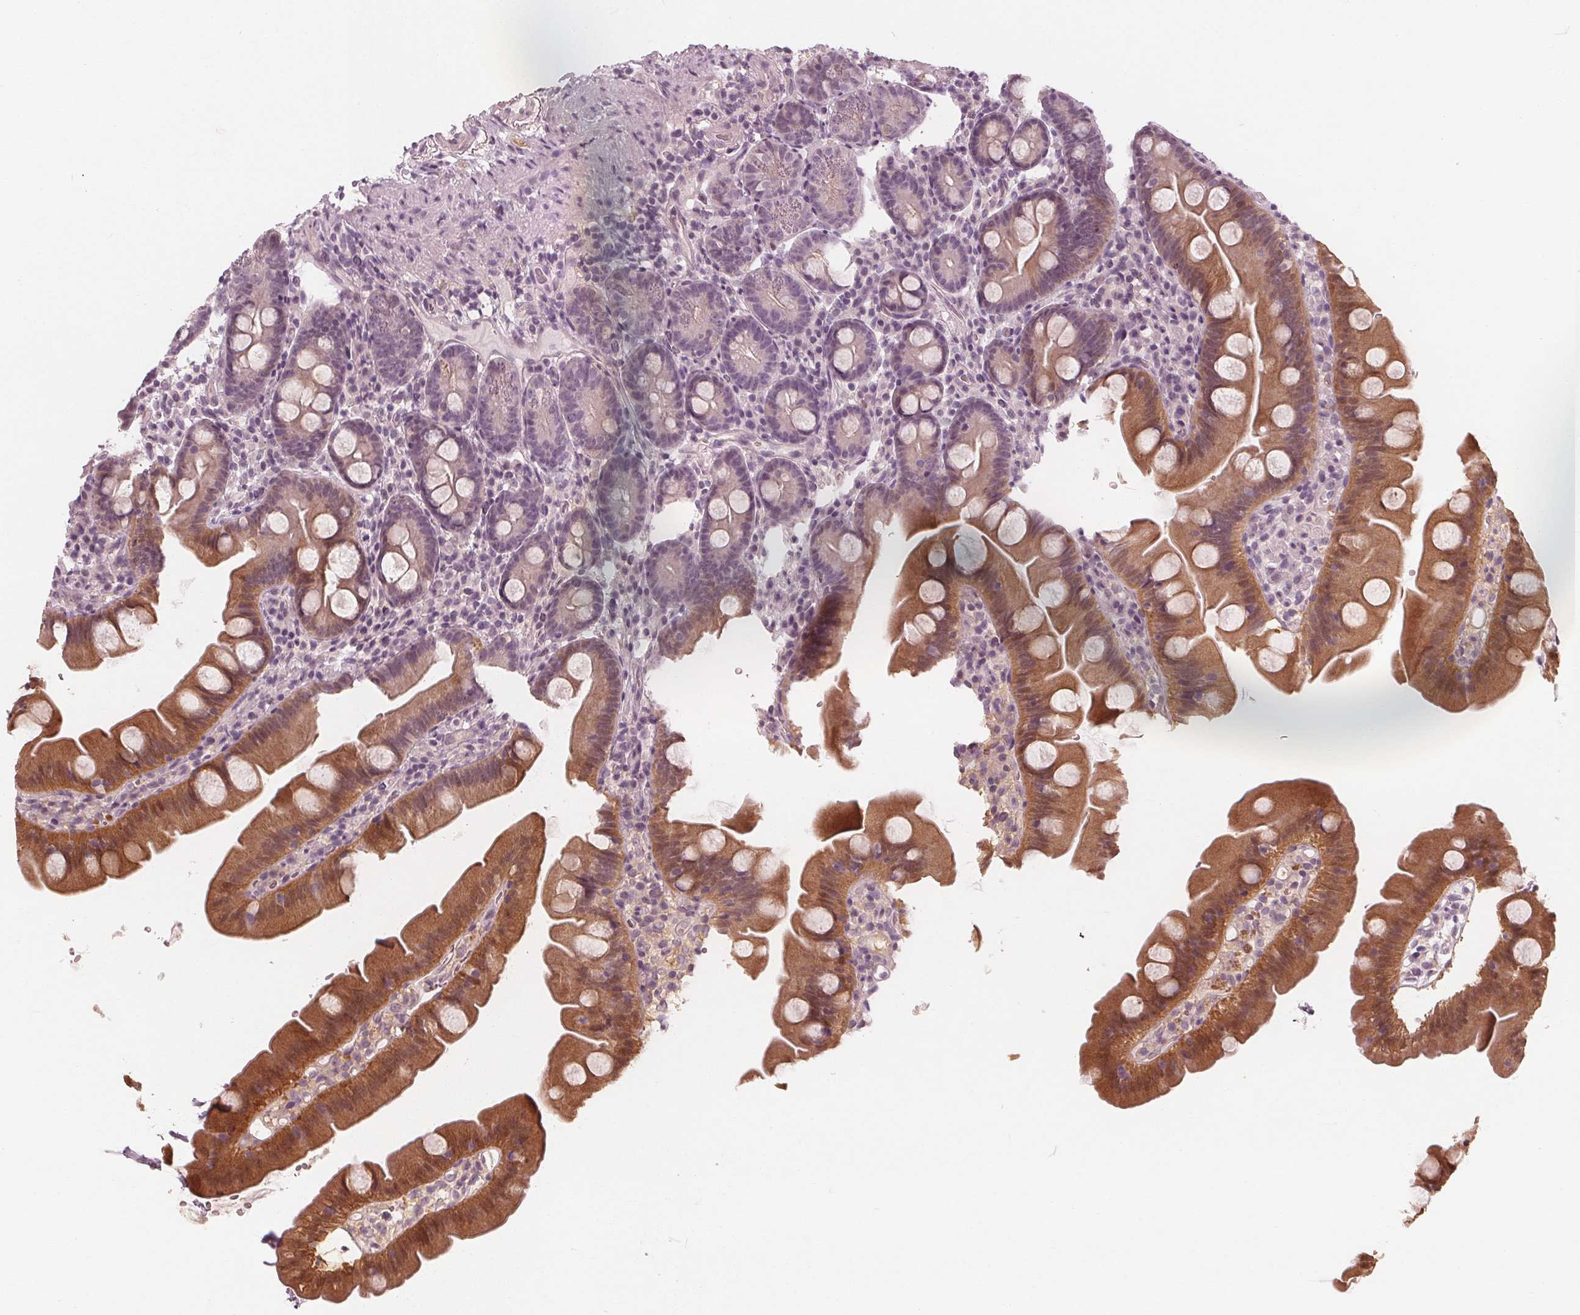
{"staining": {"intensity": "moderate", "quantity": "25%-75%", "location": "cytoplasmic/membranous,nuclear"}, "tissue": "small intestine", "cell_type": "Glandular cells", "image_type": "normal", "snomed": [{"axis": "morphology", "description": "Normal tissue, NOS"}, {"axis": "topography", "description": "Small intestine"}], "caption": "Moderate cytoplasmic/membranous,nuclear protein positivity is identified in about 25%-75% of glandular cells in small intestine.", "gene": "SAT2", "patient": {"sex": "female", "age": 68}}